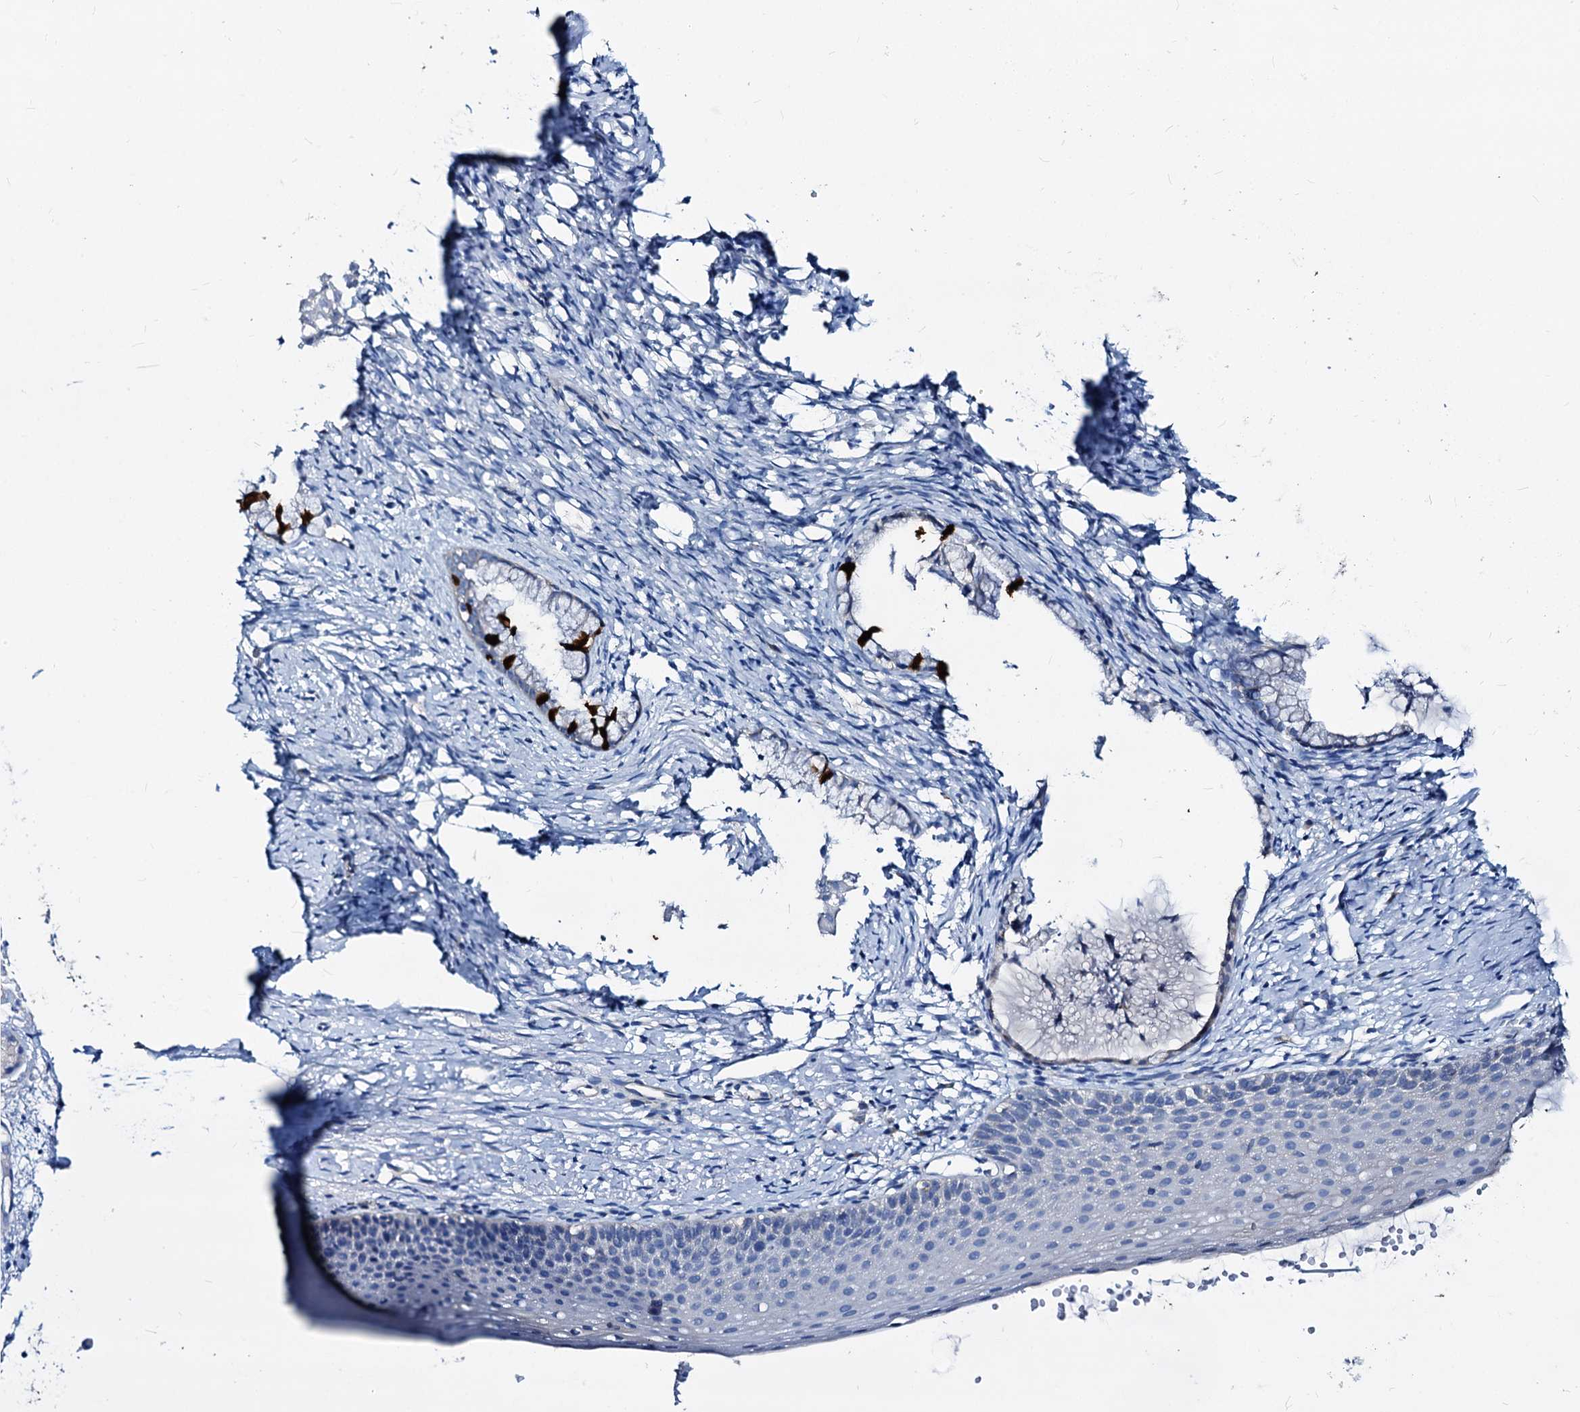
{"staining": {"intensity": "strong", "quantity": "<25%", "location": "cytoplasmic/membranous"}, "tissue": "cervix", "cell_type": "Glandular cells", "image_type": "normal", "snomed": [{"axis": "morphology", "description": "Normal tissue, NOS"}, {"axis": "topography", "description": "Cervix"}], "caption": "A brown stain shows strong cytoplasmic/membranous positivity of a protein in glandular cells of benign cervix. (DAB IHC with brightfield microscopy, high magnification).", "gene": "DYDC2", "patient": {"sex": "female", "age": 36}}